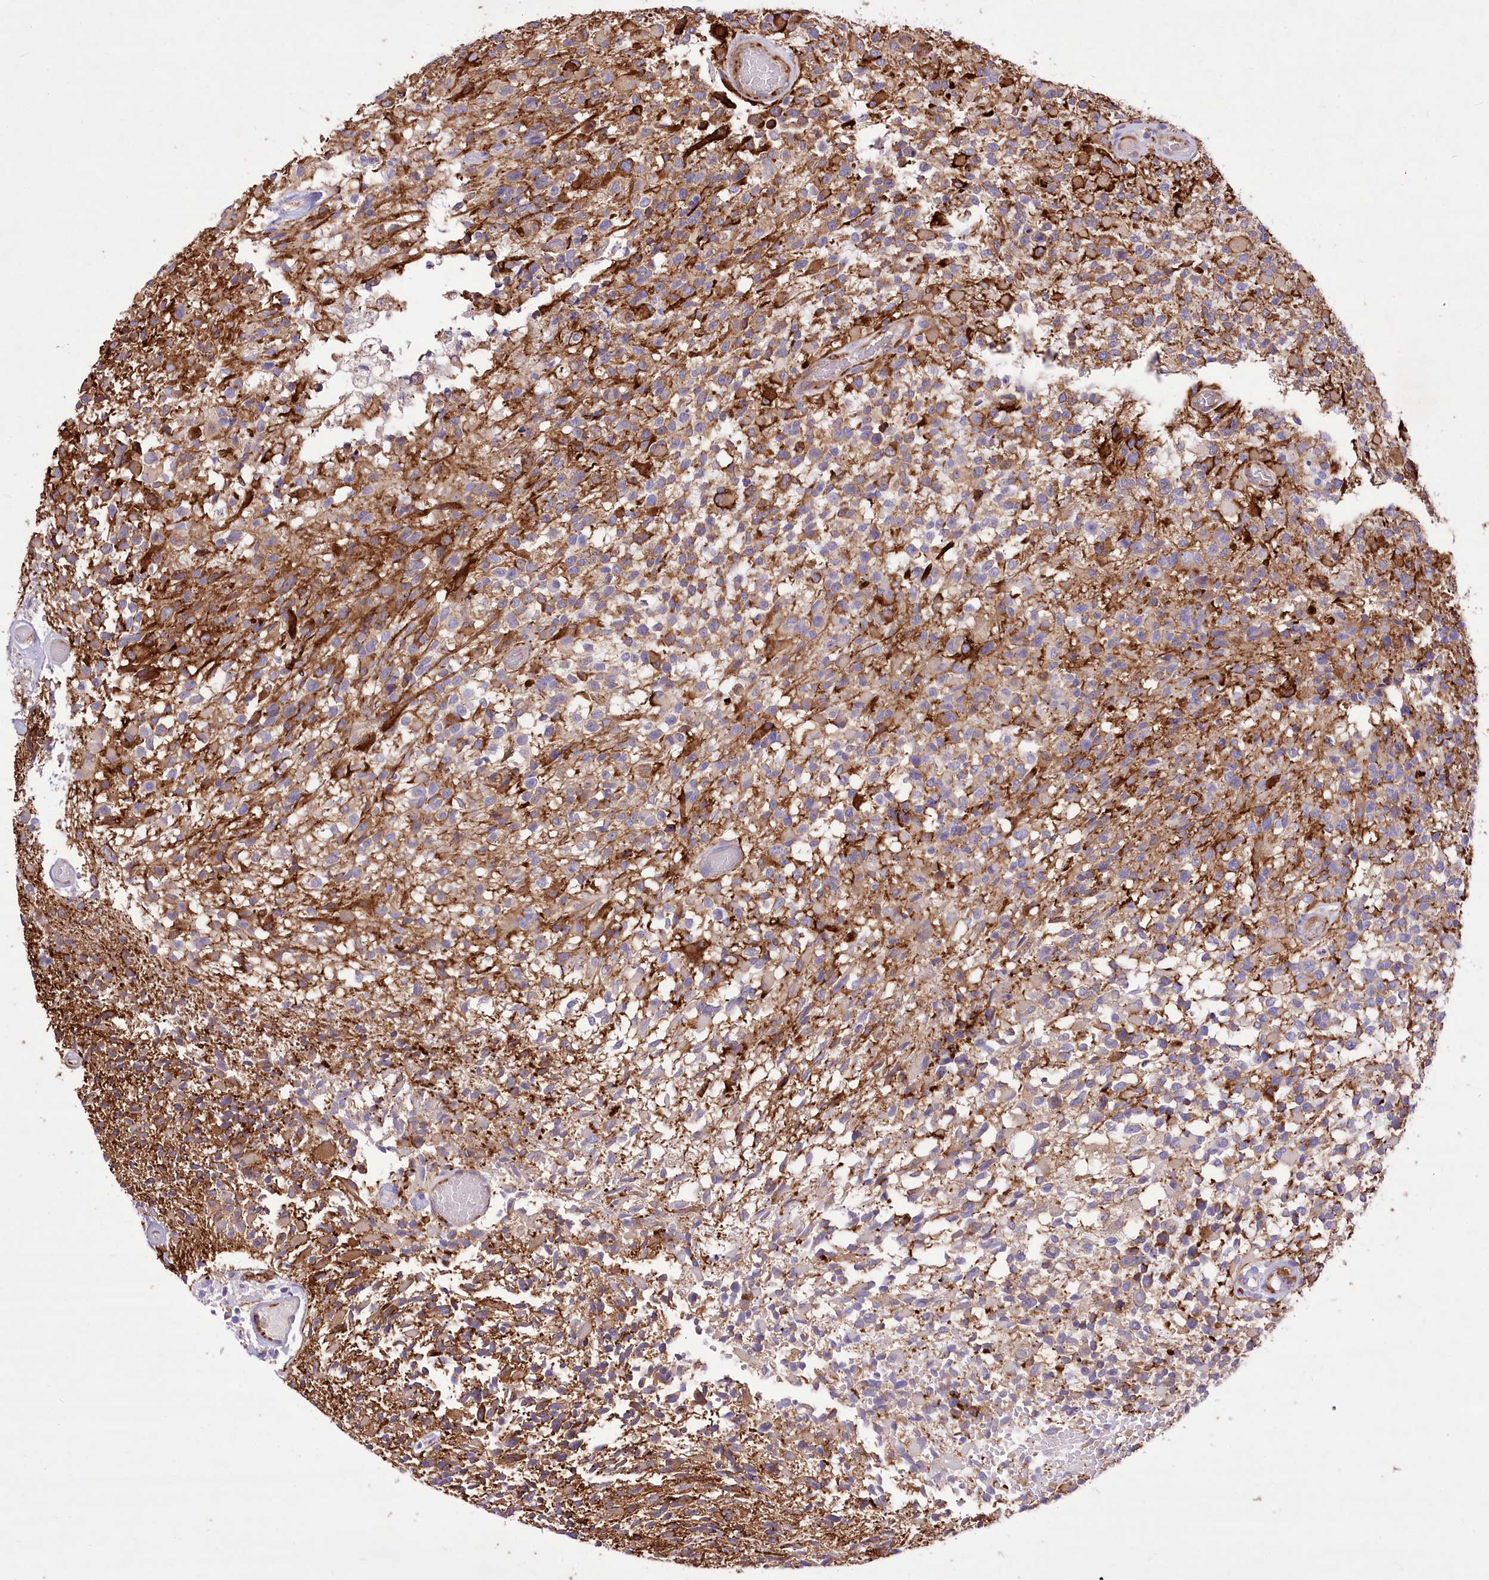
{"staining": {"intensity": "moderate", "quantity": ">75%", "location": "cytoplasmic/membranous"}, "tissue": "glioma", "cell_type": "Tumor cells", "image_type": "cancer", "snomed": [{"axis": "morphology", "description": "Glioma, malignant, High grade"}, {"axis": "morphology", "description": "Glioblastoma, NOS"}, {"axis": "topography", "description": "Brain"}], "caption": "Human glioma stained with a protein marker shows moderate staining in tumor cells.", "gene": "ANGPTL3", "patient": {"sex": "male", "age": 60}}